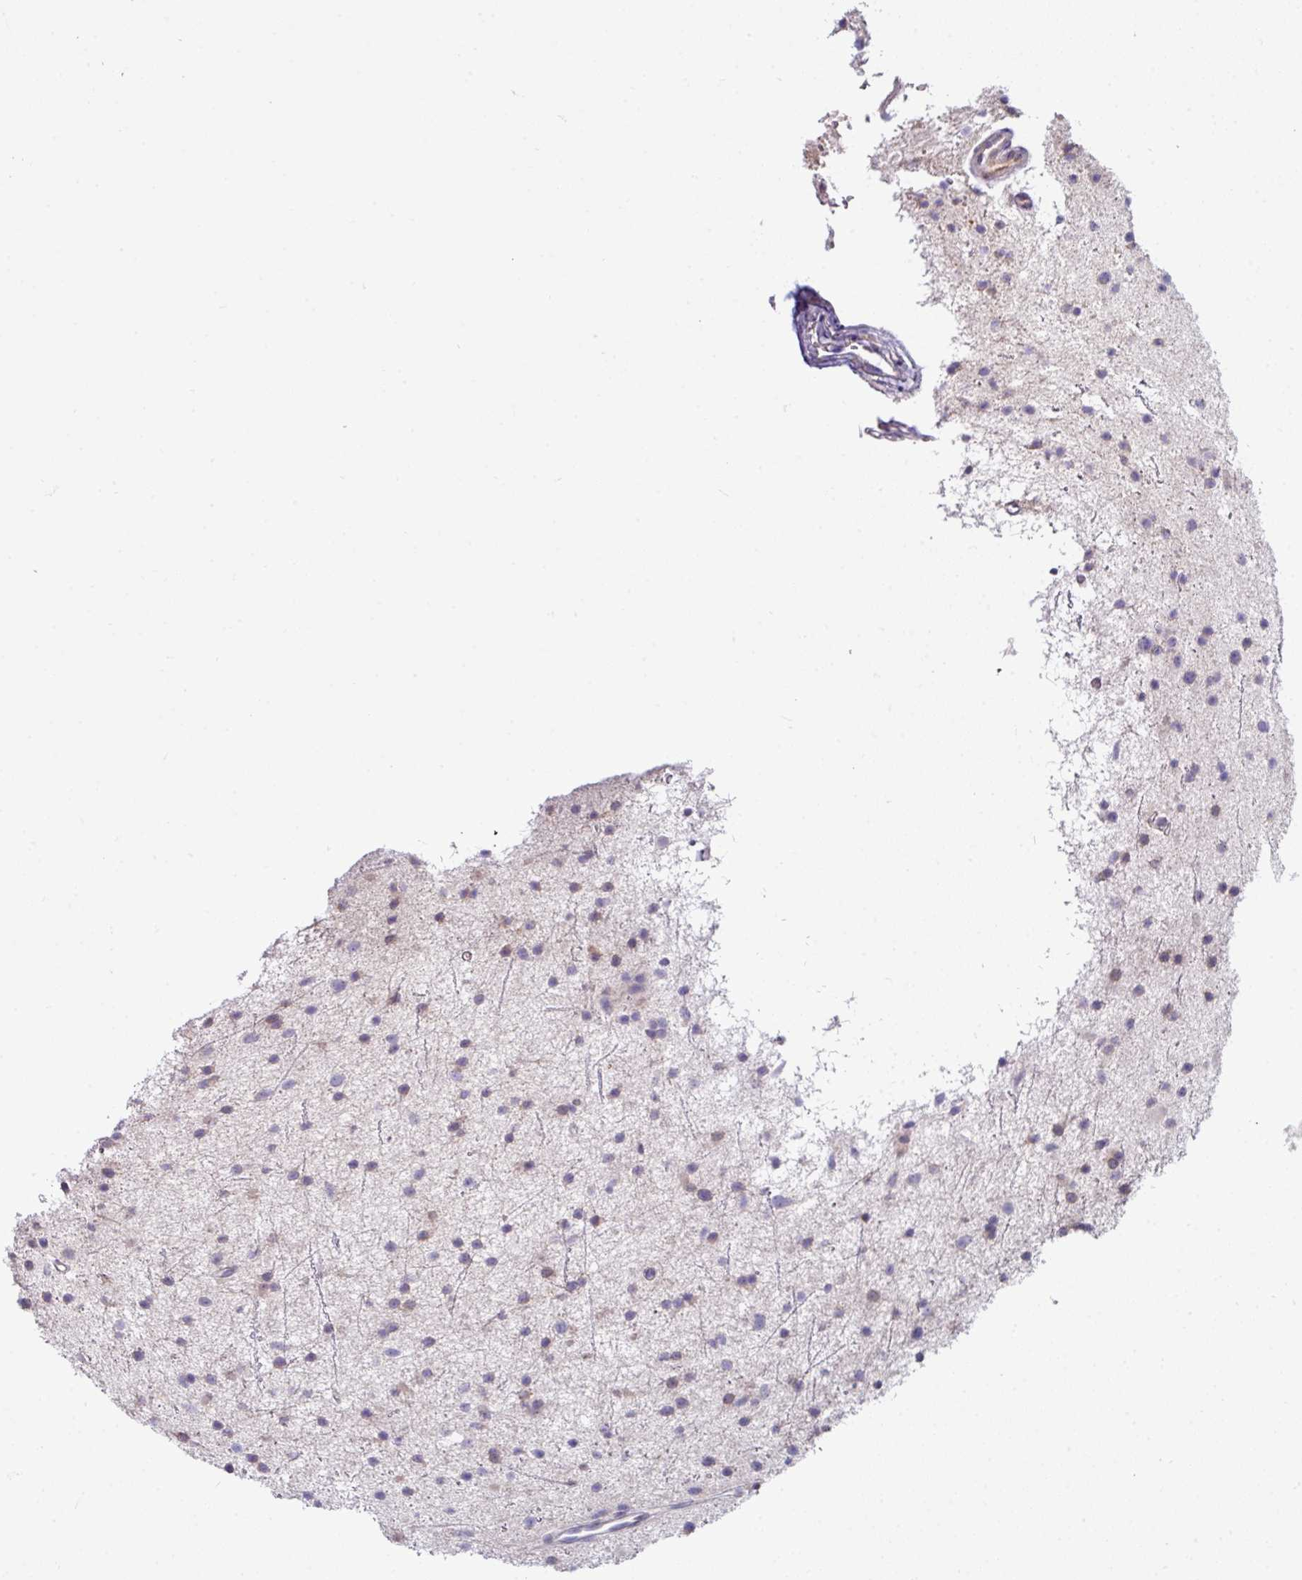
{"staining": {"intensity": "negative", "quantity": "none", "location": "none"}, "tissue": "glioma", "cell_type": "Tumor cells", "image_type": "cancer", "snomed": [{"axis": "morphology", "description": "Glioma, malignant, Low grade"}, {"axis": "topography", "description": "Cerebral cortex"}], "caption": "IHC image of human low-grade glioma (malignant) stained for a protein (brown), which shows no positivity in tumor cells.", "gene": "SLAMF6", "patient": {"sex": "female", "age": 39}}